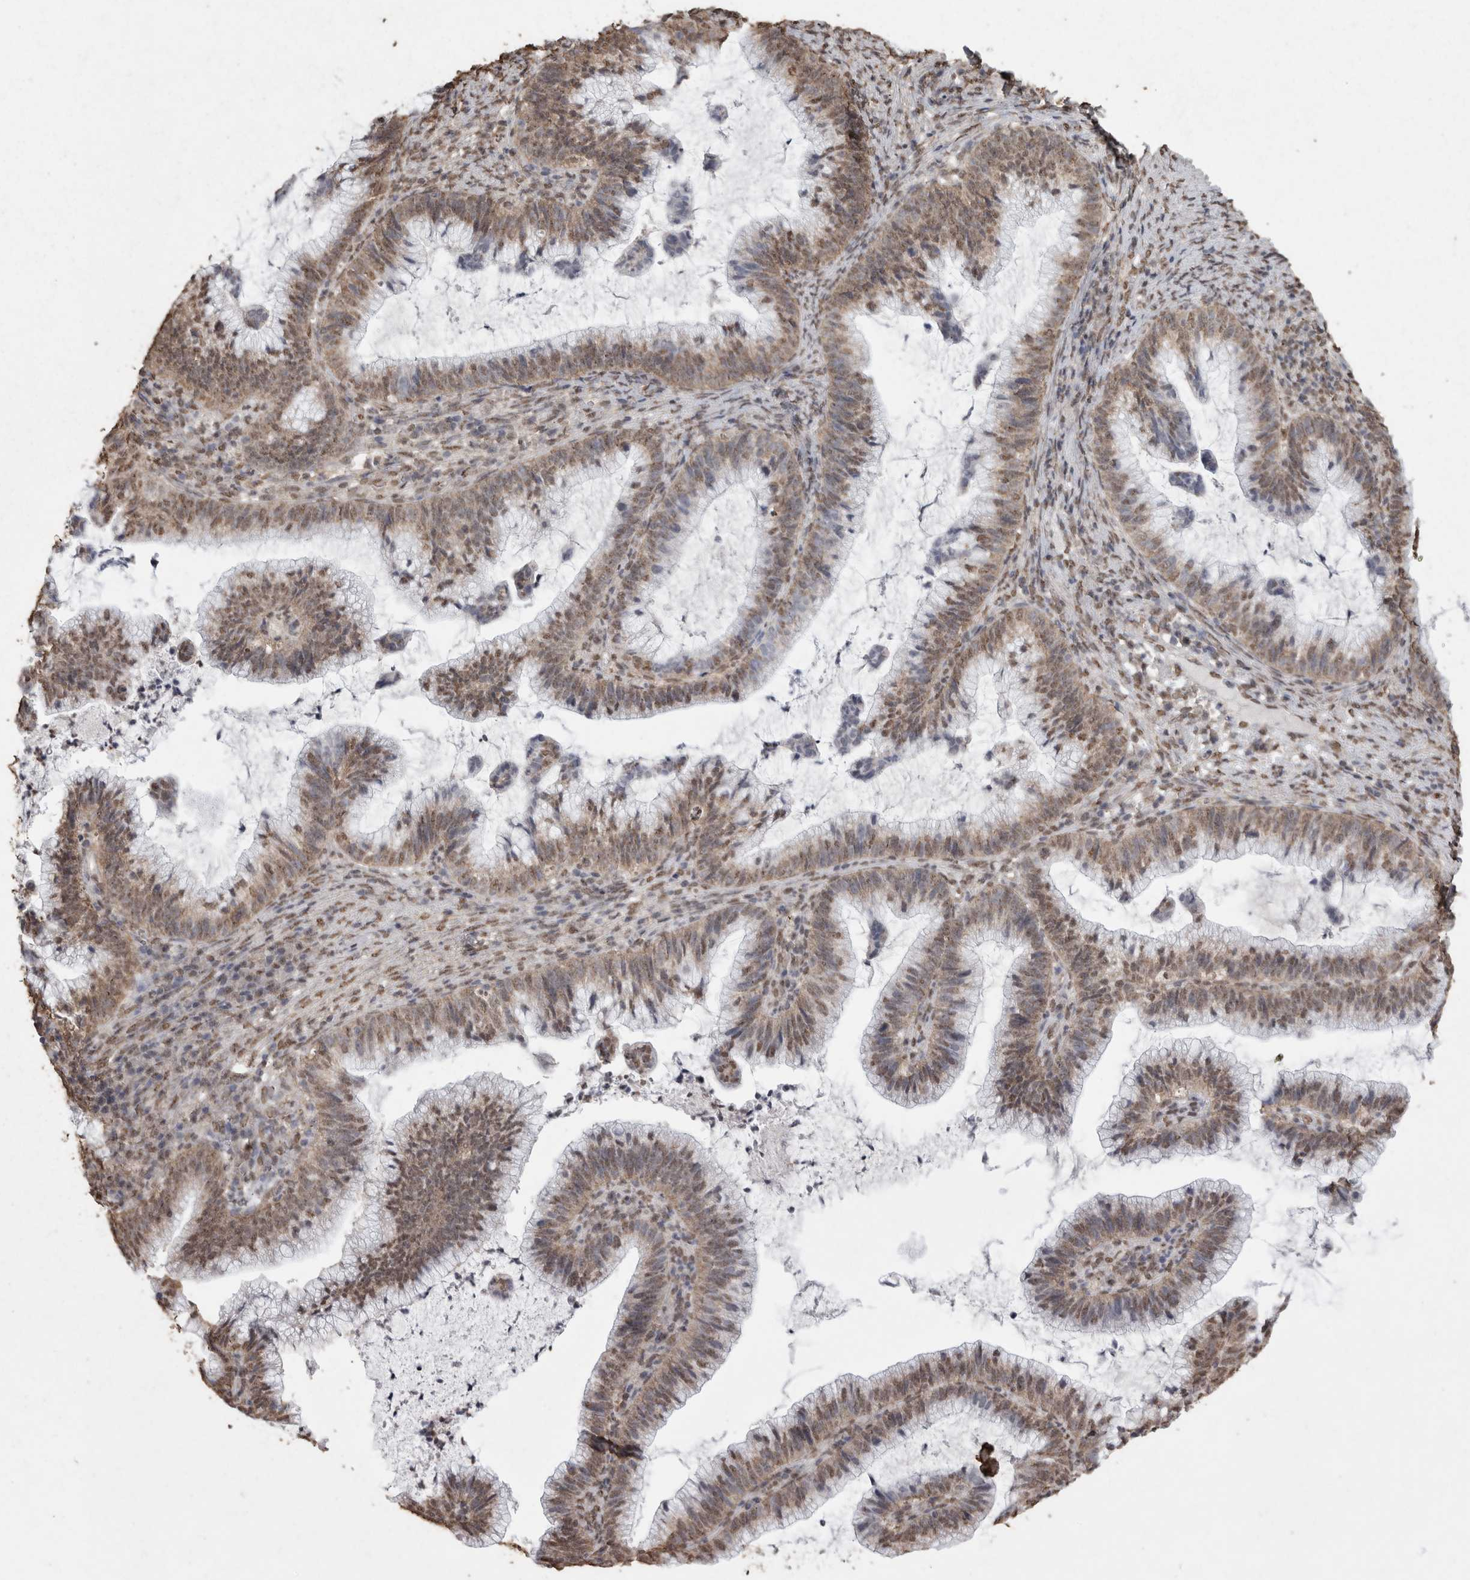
{"staining": {"intensity": "weak", "quantity": ">75%", "location": "cytoplasmic/membranous,nuclear"}, "tissue": "cervical cancer", "cell_type": "Tumor cells", "image_type": "cancer", "snomed": [{"axis": "morphology", "description": "Adenocarcinoma, NOS"}, {"axis": "topography", "description": "Cervix"}], "caption": "About >75% of tumor cells in human cervical cancer demonstrate weak cytoplasmic/membranous and nuclear protein staining as visualized by brown immunohistochemical staining.", "gene": "SMAD7", "patient": {"sex": "female", "age": 36}}